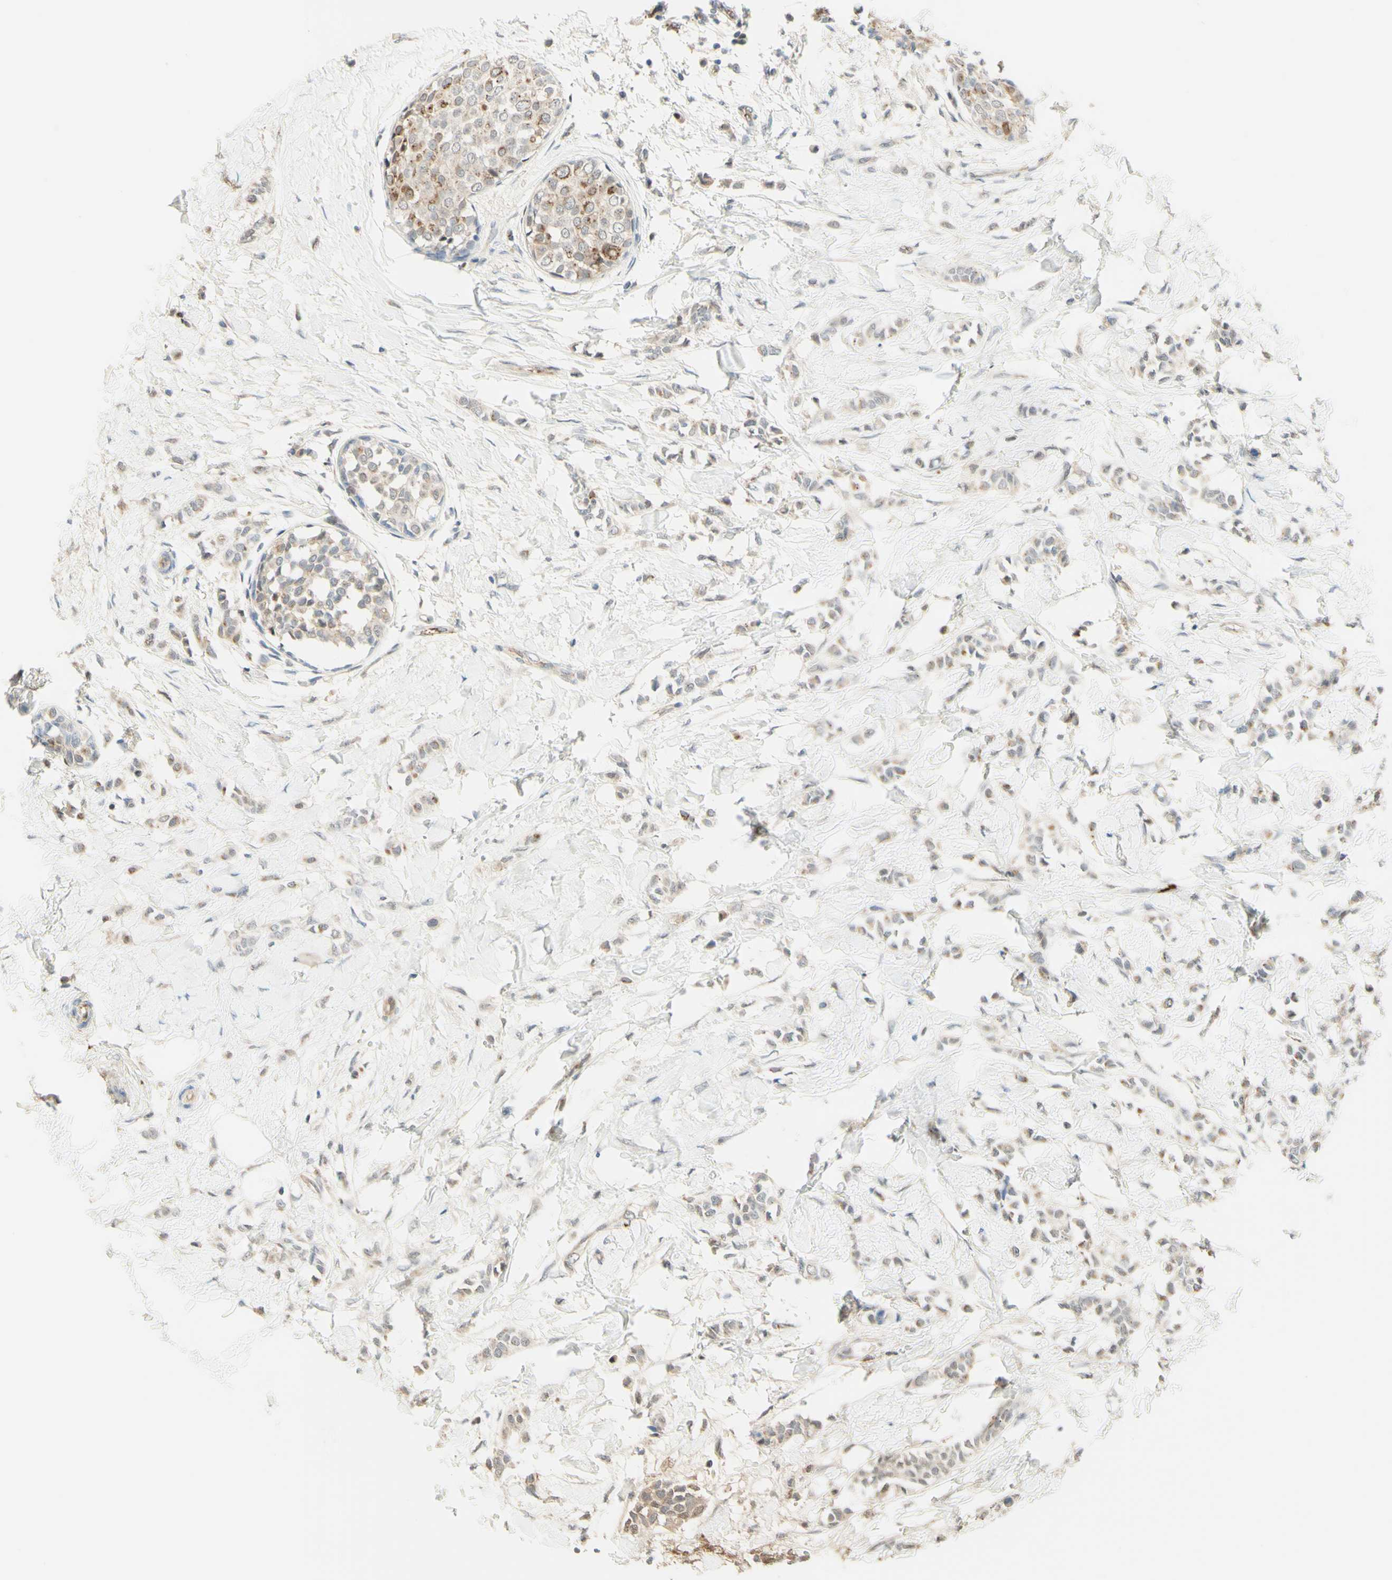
{"staining": {"intensity": "moderate", "quantity": "25%-75%", "location": "cytoplasmic/membranous"}, "tissue": "breast cancer", "cell_type": "Tumor cells", "image_type": "cancer", "snomed": [{"axis": "morphology", "description": "Lobular carcinoma, in situ"}, {"axis": "morphology", "description": "Lobular carcinoma"}, {"axis": "topography", "description": "Breast"}], "caption": "About 25%-75% of tumor cells in breast cancer (lobular carcinoma in situ) reveal moderate cytoplasmic/membranous protein positivity as visualized by brown immunohistochemical staining.", "gene": "ANGPT2", "patient": {"sex": "female", "age": 41}}